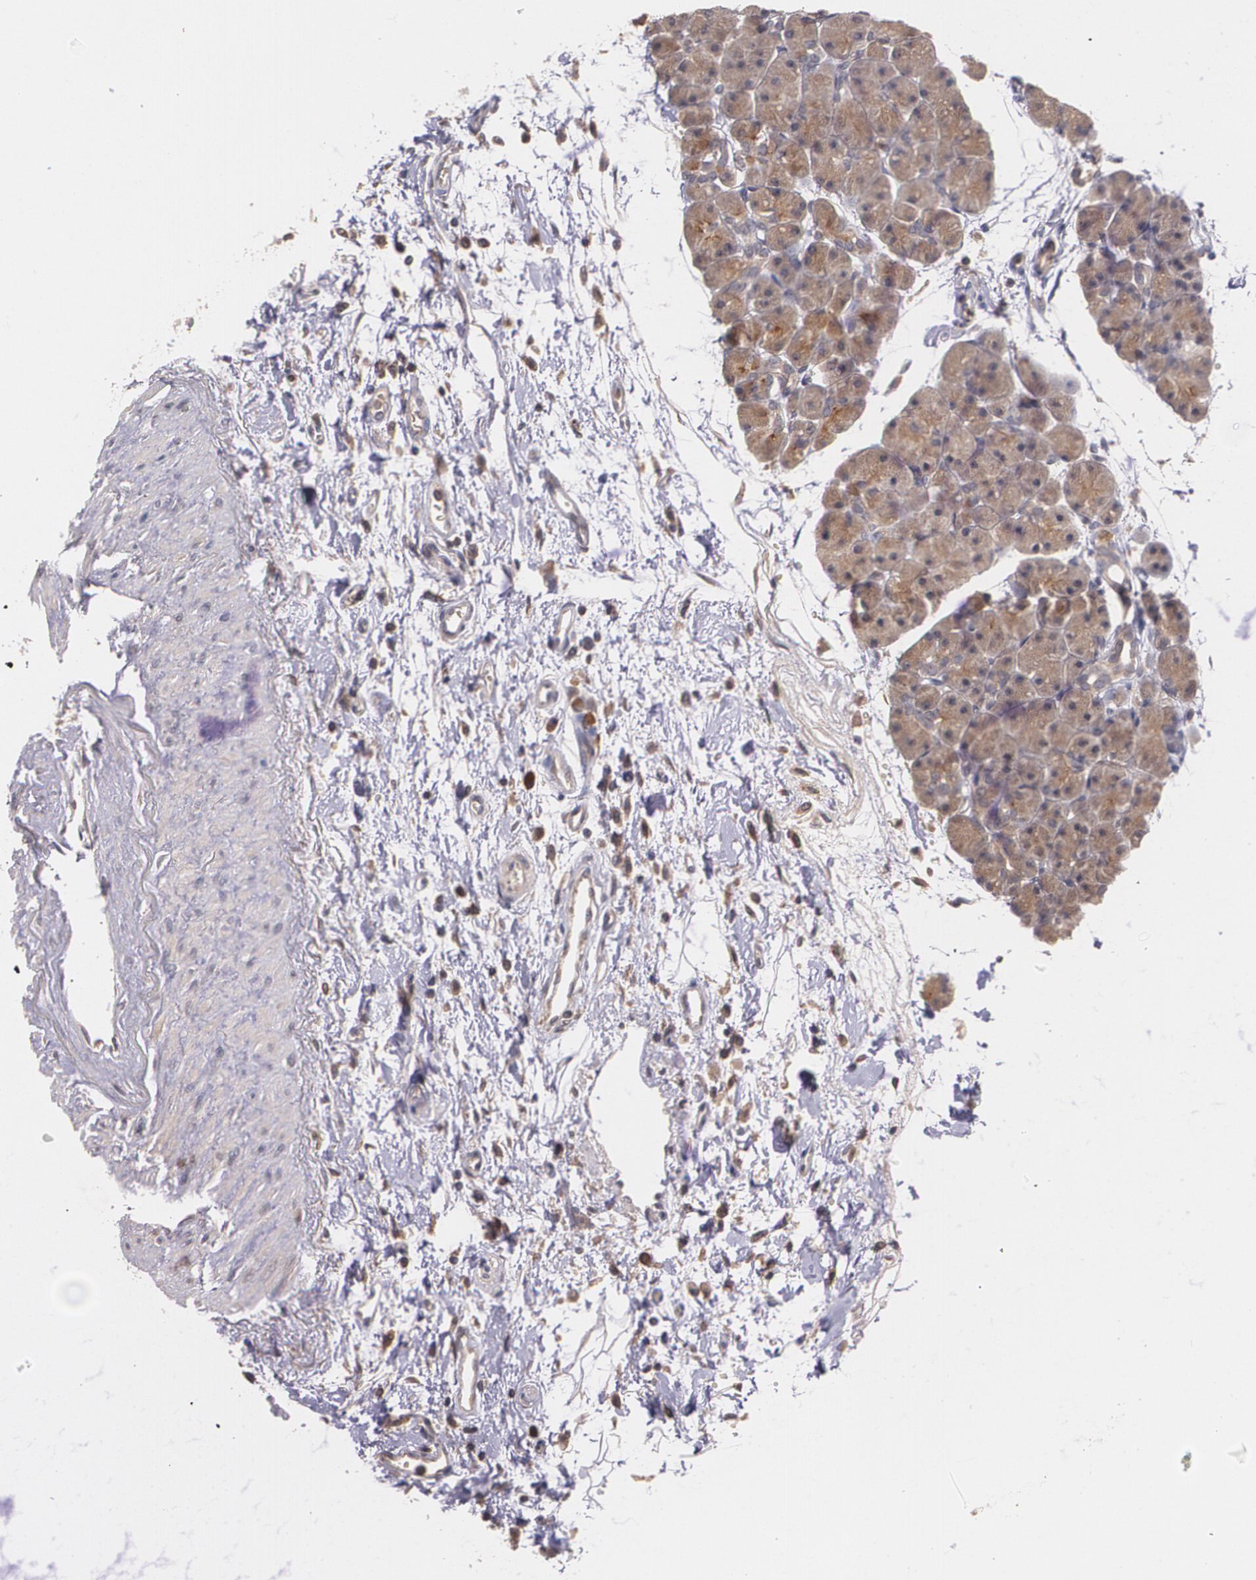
{"staining": {"intensity": "moderate", "quantity": ">75%", "location": "cytoplasmic/membranous"}, "tissue": "pancreas", "cell_type": "Exocrine glandular cells", "image_type": "normal", "snomed": [{"axis": "morphology", "description": "Normal tissue, NOS"}, {"axis": "topography", "description": "Pancreas"}], "caption": "Pancreas stained with immunohistochemistry (IHC) displays moderate cytoplasmic/membranous staining in about >75% of exocrine glandular cells. Nuclei are stained in blue.", "gene": "IFNGR2", "patient": {"sex": "male", "age": 66}}